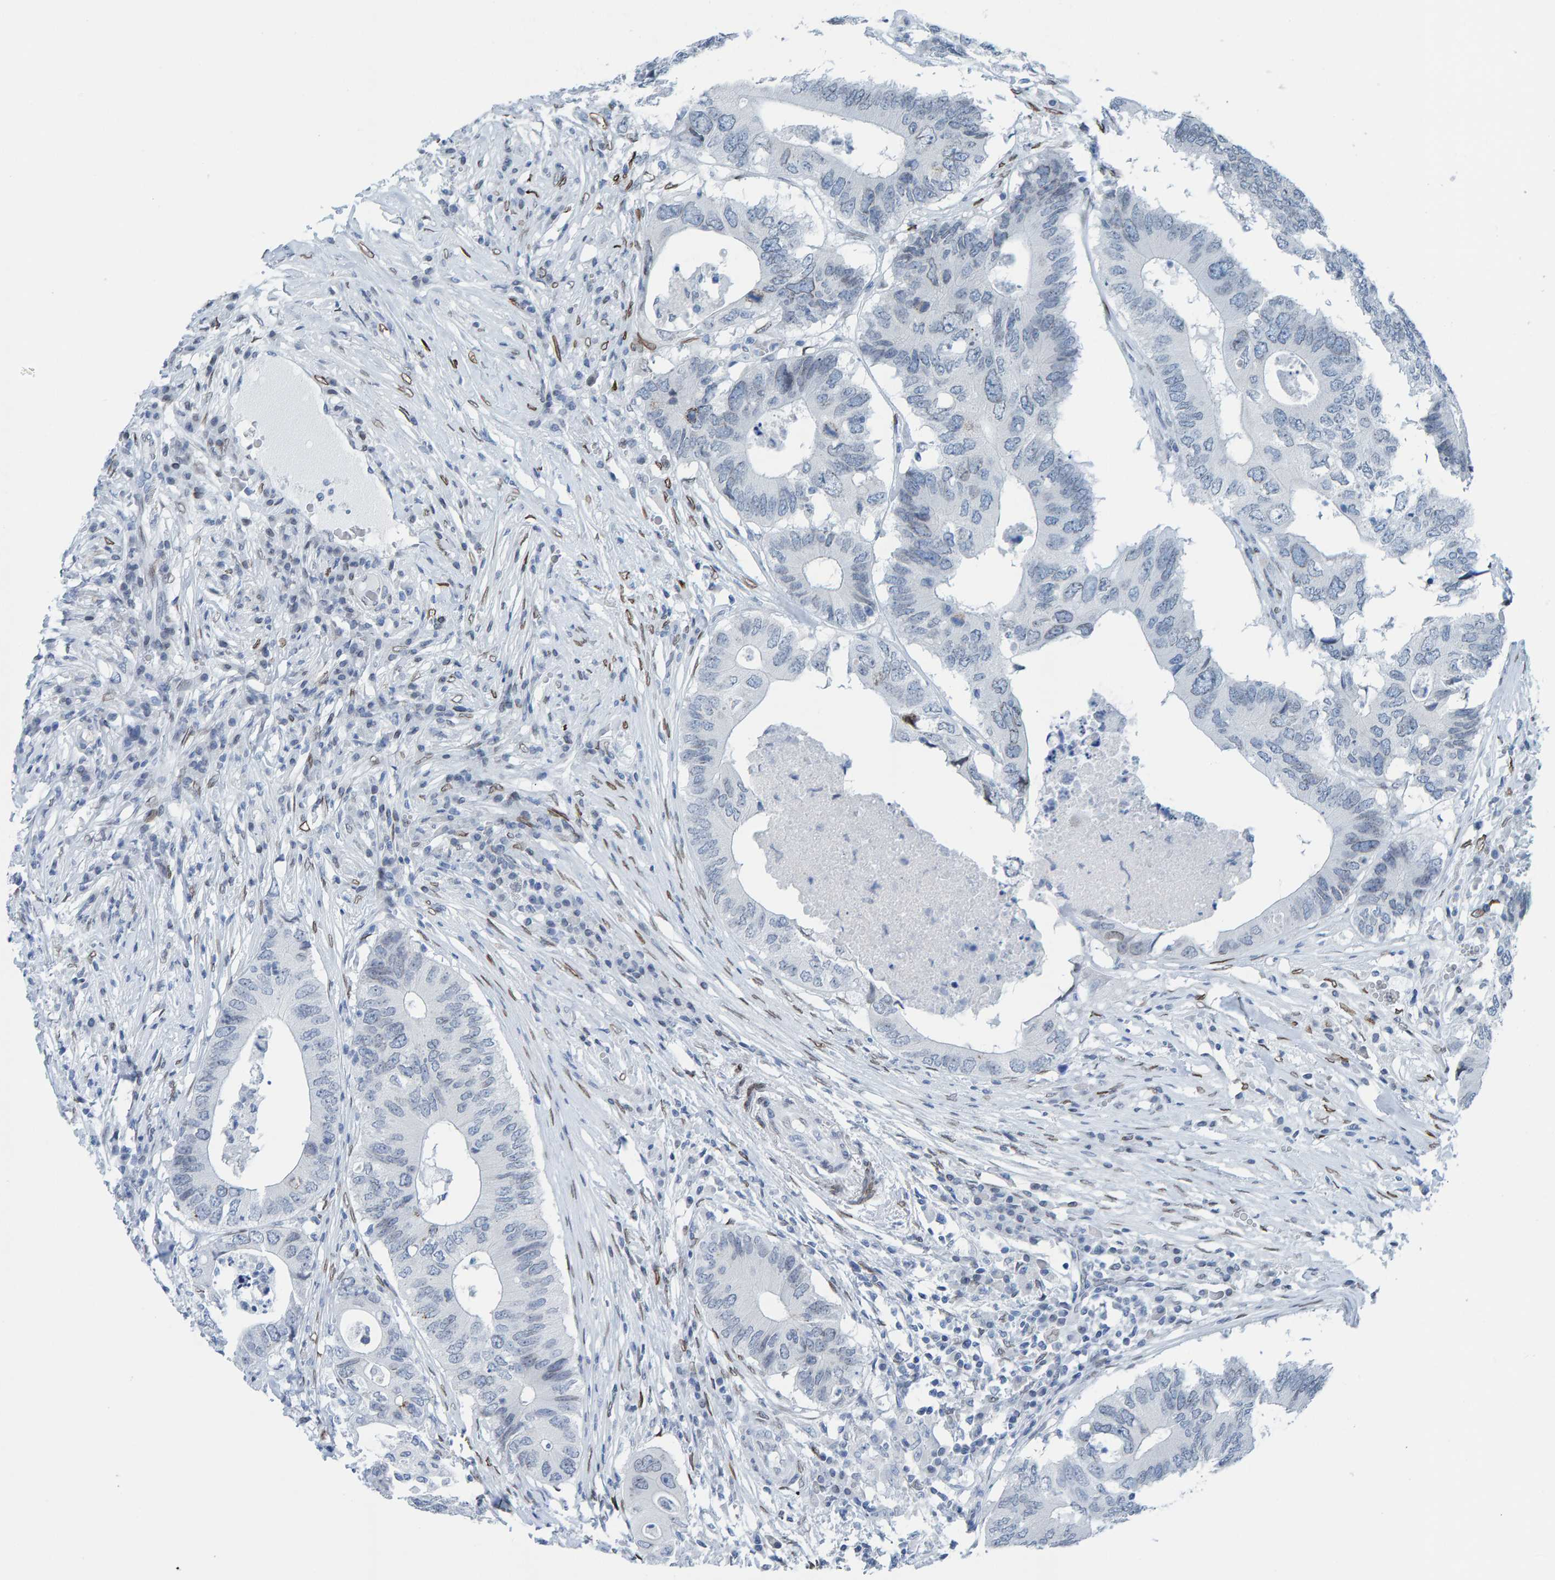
{"staining": {"intensity": "negative", "quantity": "none", "location": "none"}, "tissue": "colorectal cancer", "cell_type": "Tumor cells", "image_type": "cancer", "snomed": [{"axis": "morphology", "description": "Adenocarcinoma, NOS"}, {"axis": "topography", "description": "Colon"}], "caption": "Photomicrograph shows no protein staining in tumor cells of adenocarcinoma (colorectal) tissue.", "gene": "LMNB2", "patient": {"sex": "male", "age": 71}}